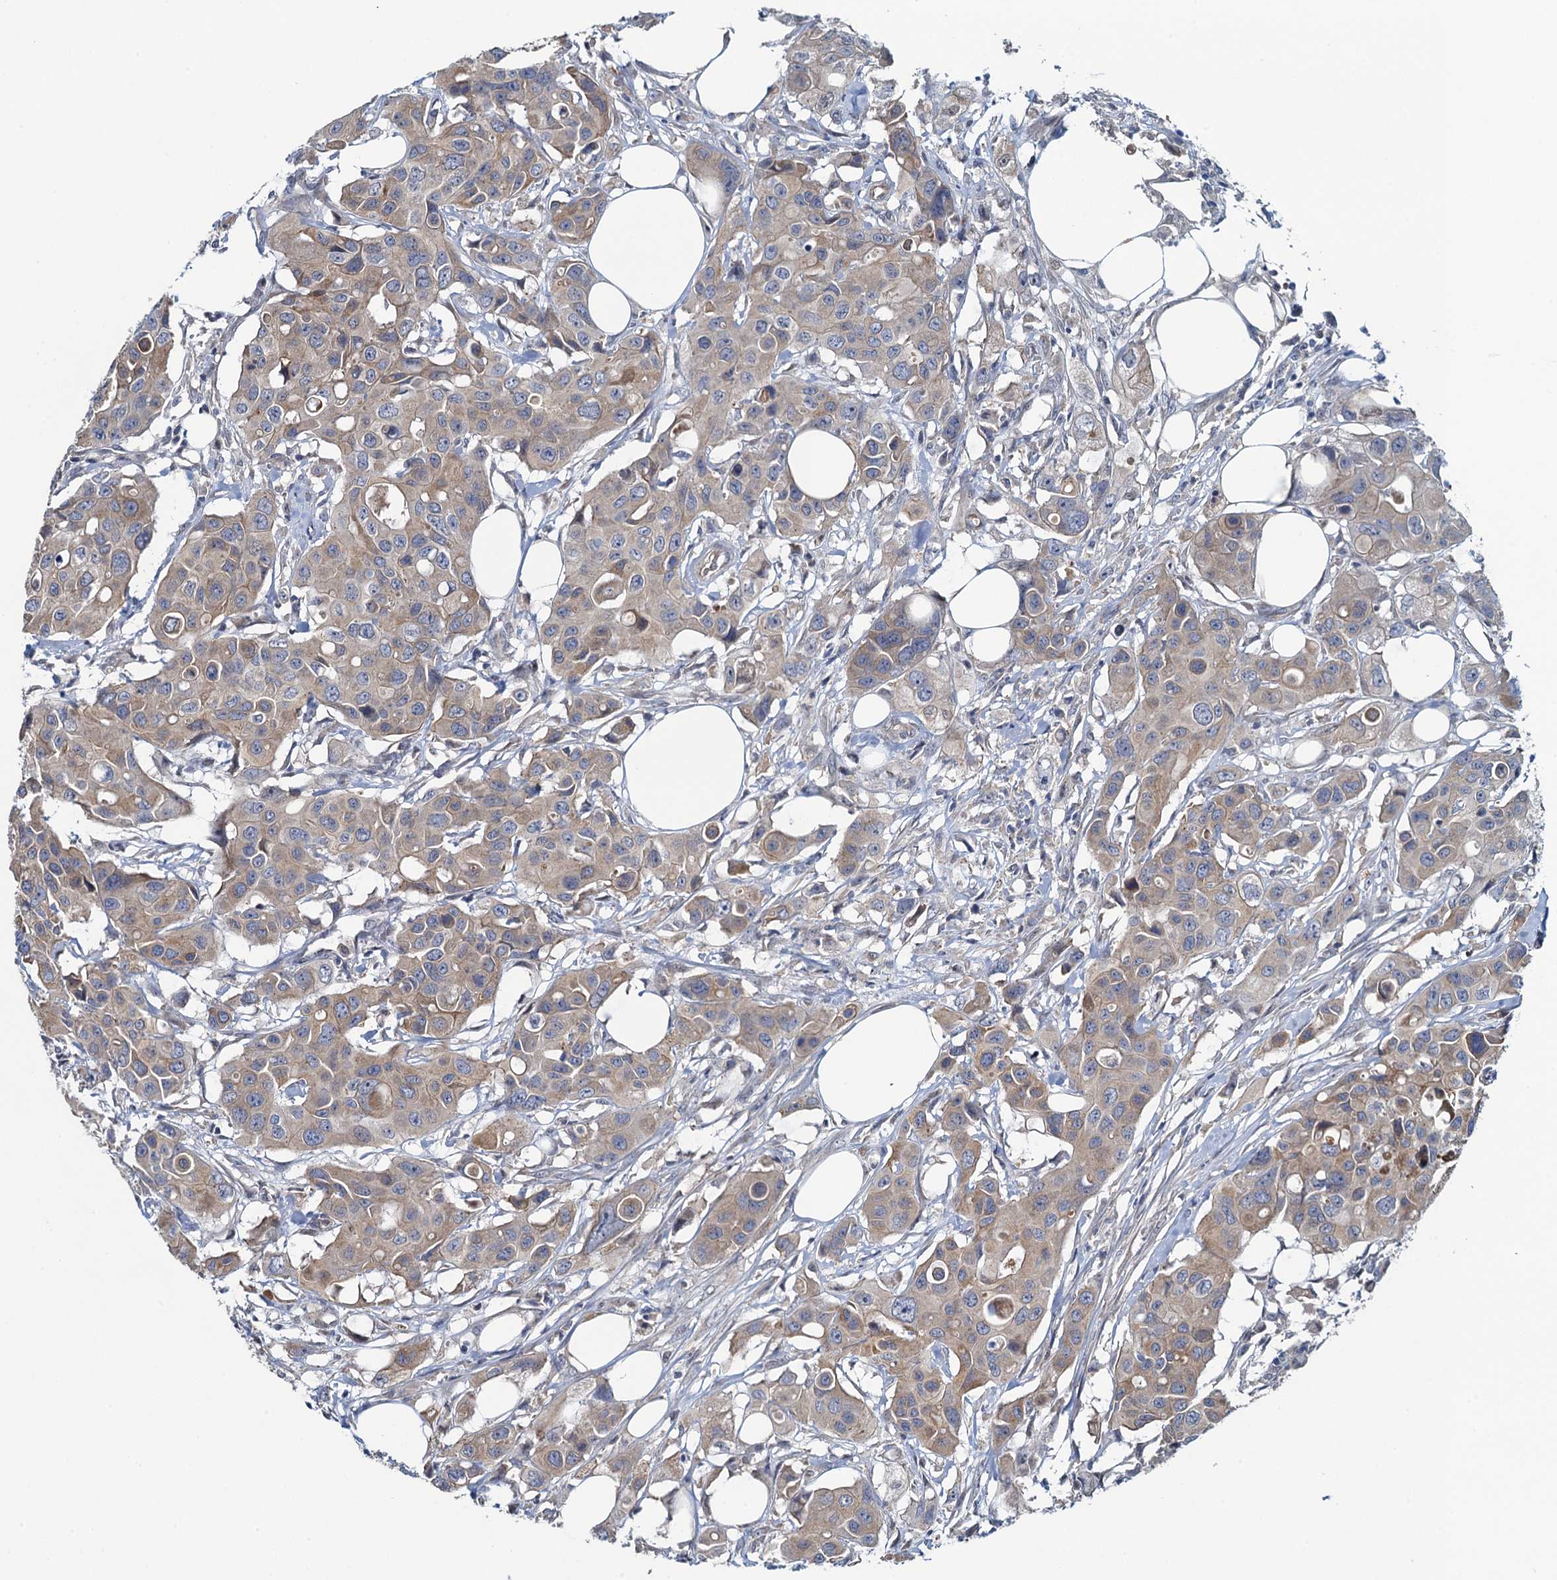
{"staining": {"intensity": "moderate", "quantity": ">75%", "location": "cytoplasmic/membranous"}, "tissue": "colorectal cancer", "cell_type": "Tumor cells", "image_type": "cancer", "snomed": [{"axis": "morphology", "description": "Adenocarcinoma, NOS"}, {"axis": "topography", "description": "Colon"}], "caption": "Brown immunohistochemical staining in human colorectal adenocarcinoma demonstrates moderate cytoplasmic/membranous expression in approximately >75% of tumor cells.", "gene": "EVX2", "patient": {"sex": "male", "age": 77}}